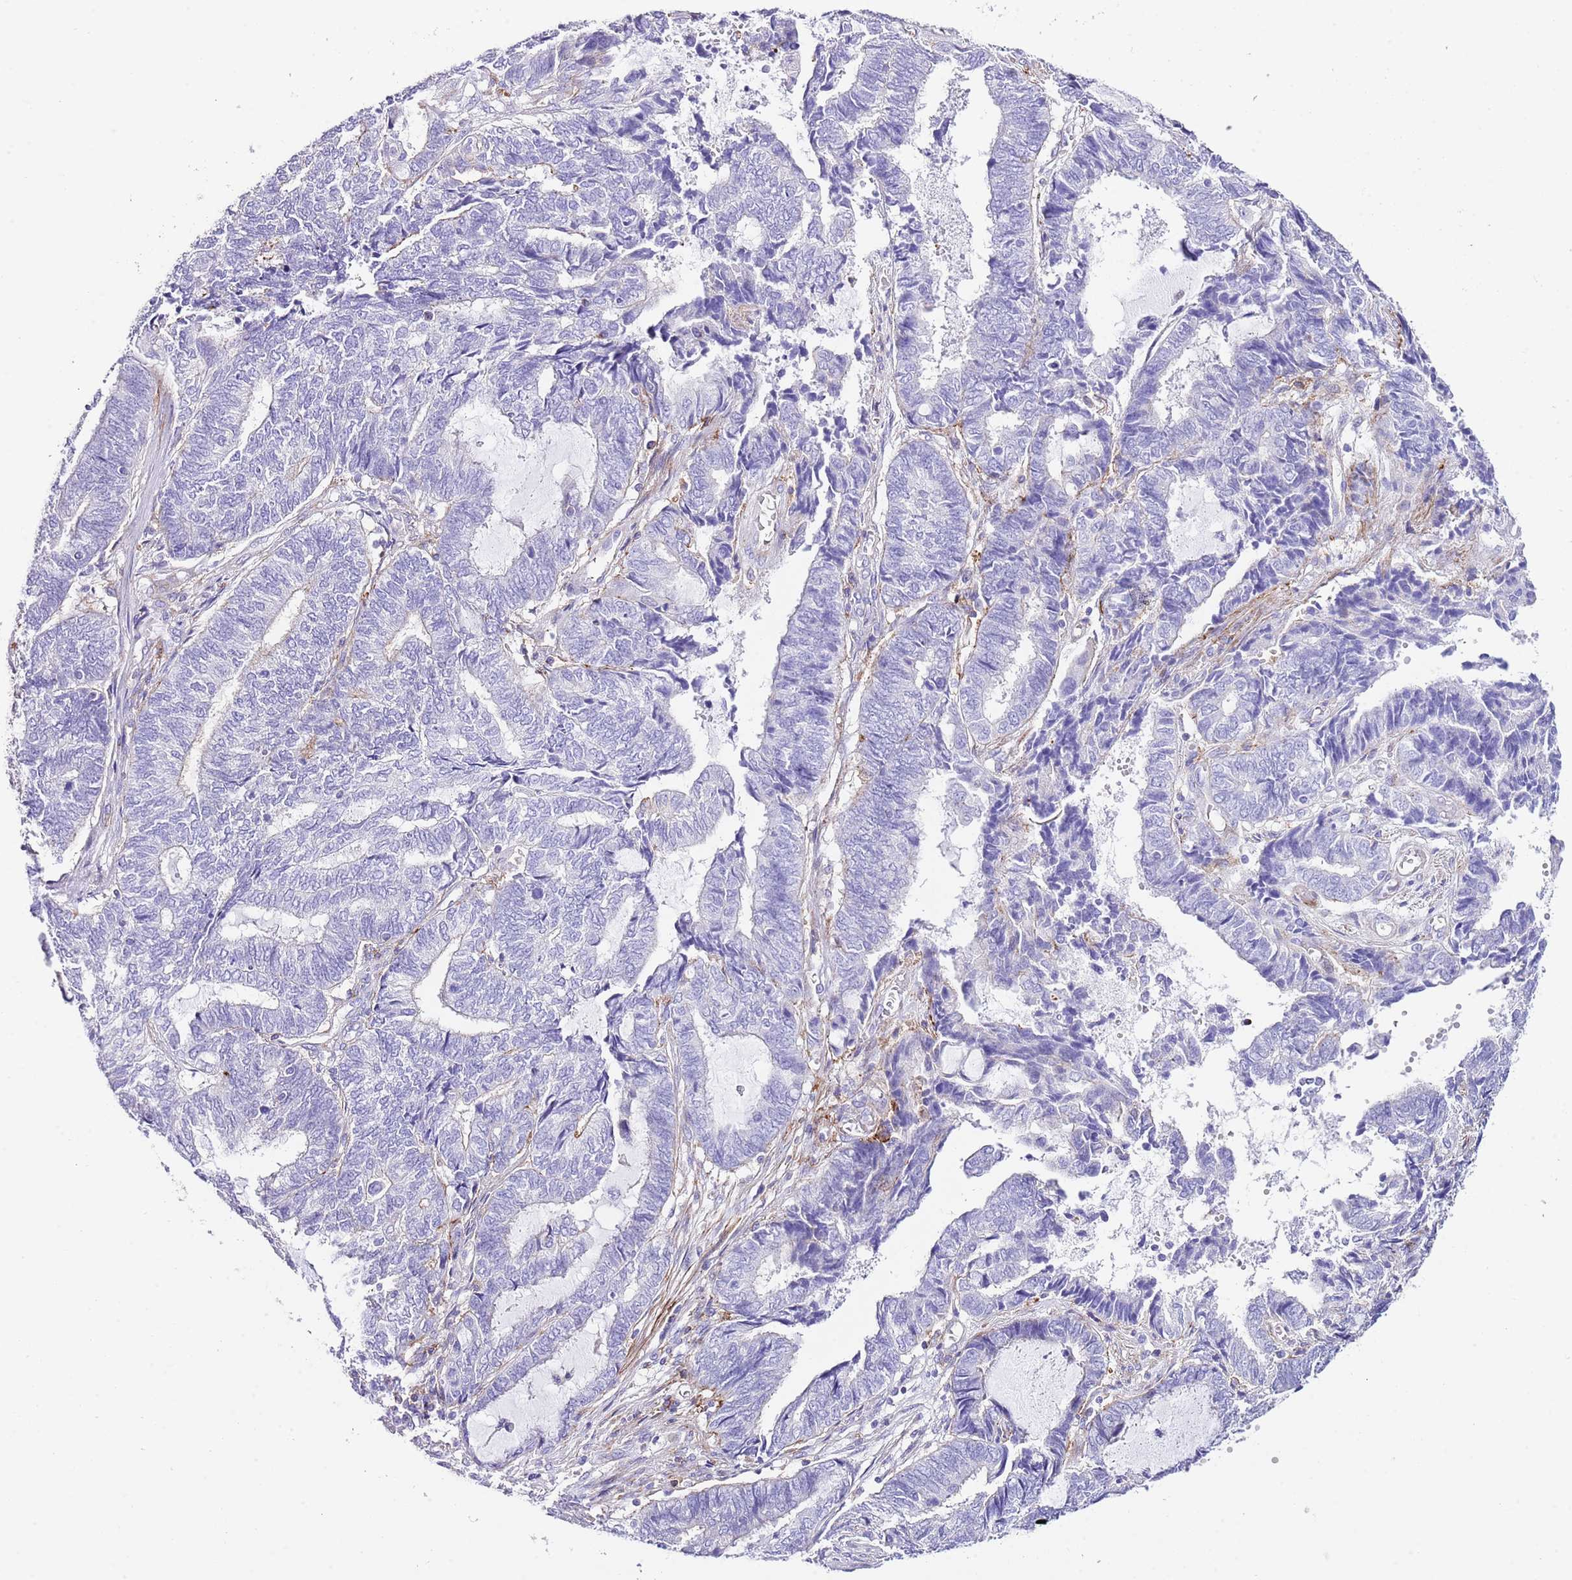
{"staining": {"intensity": "negative", "quantity": "none", "location": "none"}, "tissue": "endometrial cancer", "cell_type": "Tumor cells", "image_type": "cancer", "snomed": [{"axis": "morphology", "description": "Adenocarcinoma, NOS"}, {"axis": "topography", "description": "Uterus"}, {"axis": "topography", "description": "Endometrium"}], "caption": "There is no significant positivity in tumor cells of endometrial cancer (adenocarcinoma).", "gene": "ALDH3A1", "patient": {"sex": "female", "age": 70}}